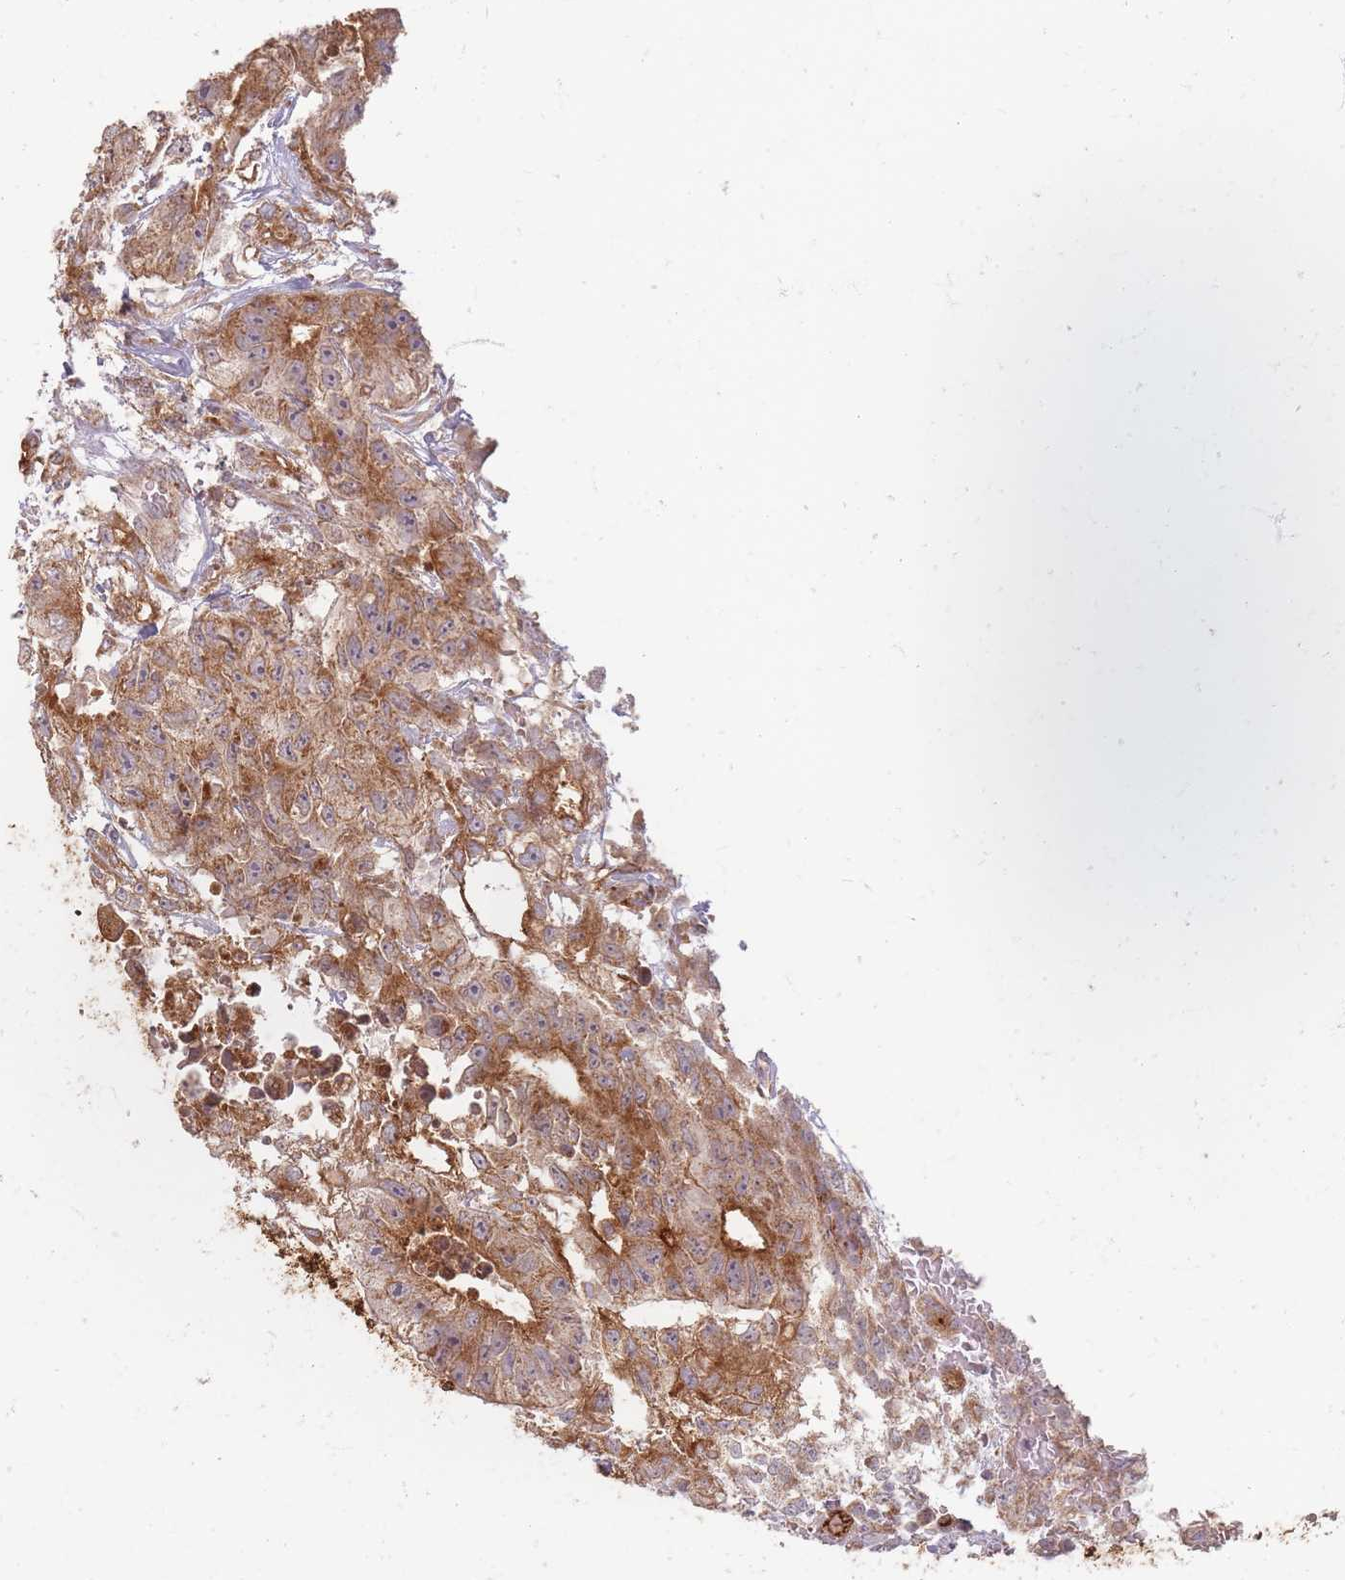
{"staining": {"intensity": "moderate", "quantity": ">75%", "location": "cytoplasmic/membranous"}, "tissue": "testis cancer", "cell_type": "Tumor cells", "image_type": "cancer", "snomed": [{"axis": "morphology", "description": "Seminoma, NOS"}, {"axis": "morphology", "description": "Carcinoma, Embryonal, NOS"}, {"axis": "topography", "description": "Testis"}], "caption": "This is a histology image of IHC staining of testis seminoma, which shows moderate expression in the cytoplasmic/membranous of tumor cells.", "gene": "MRPS6", "patient": {"sex": "male", "age": 41}}